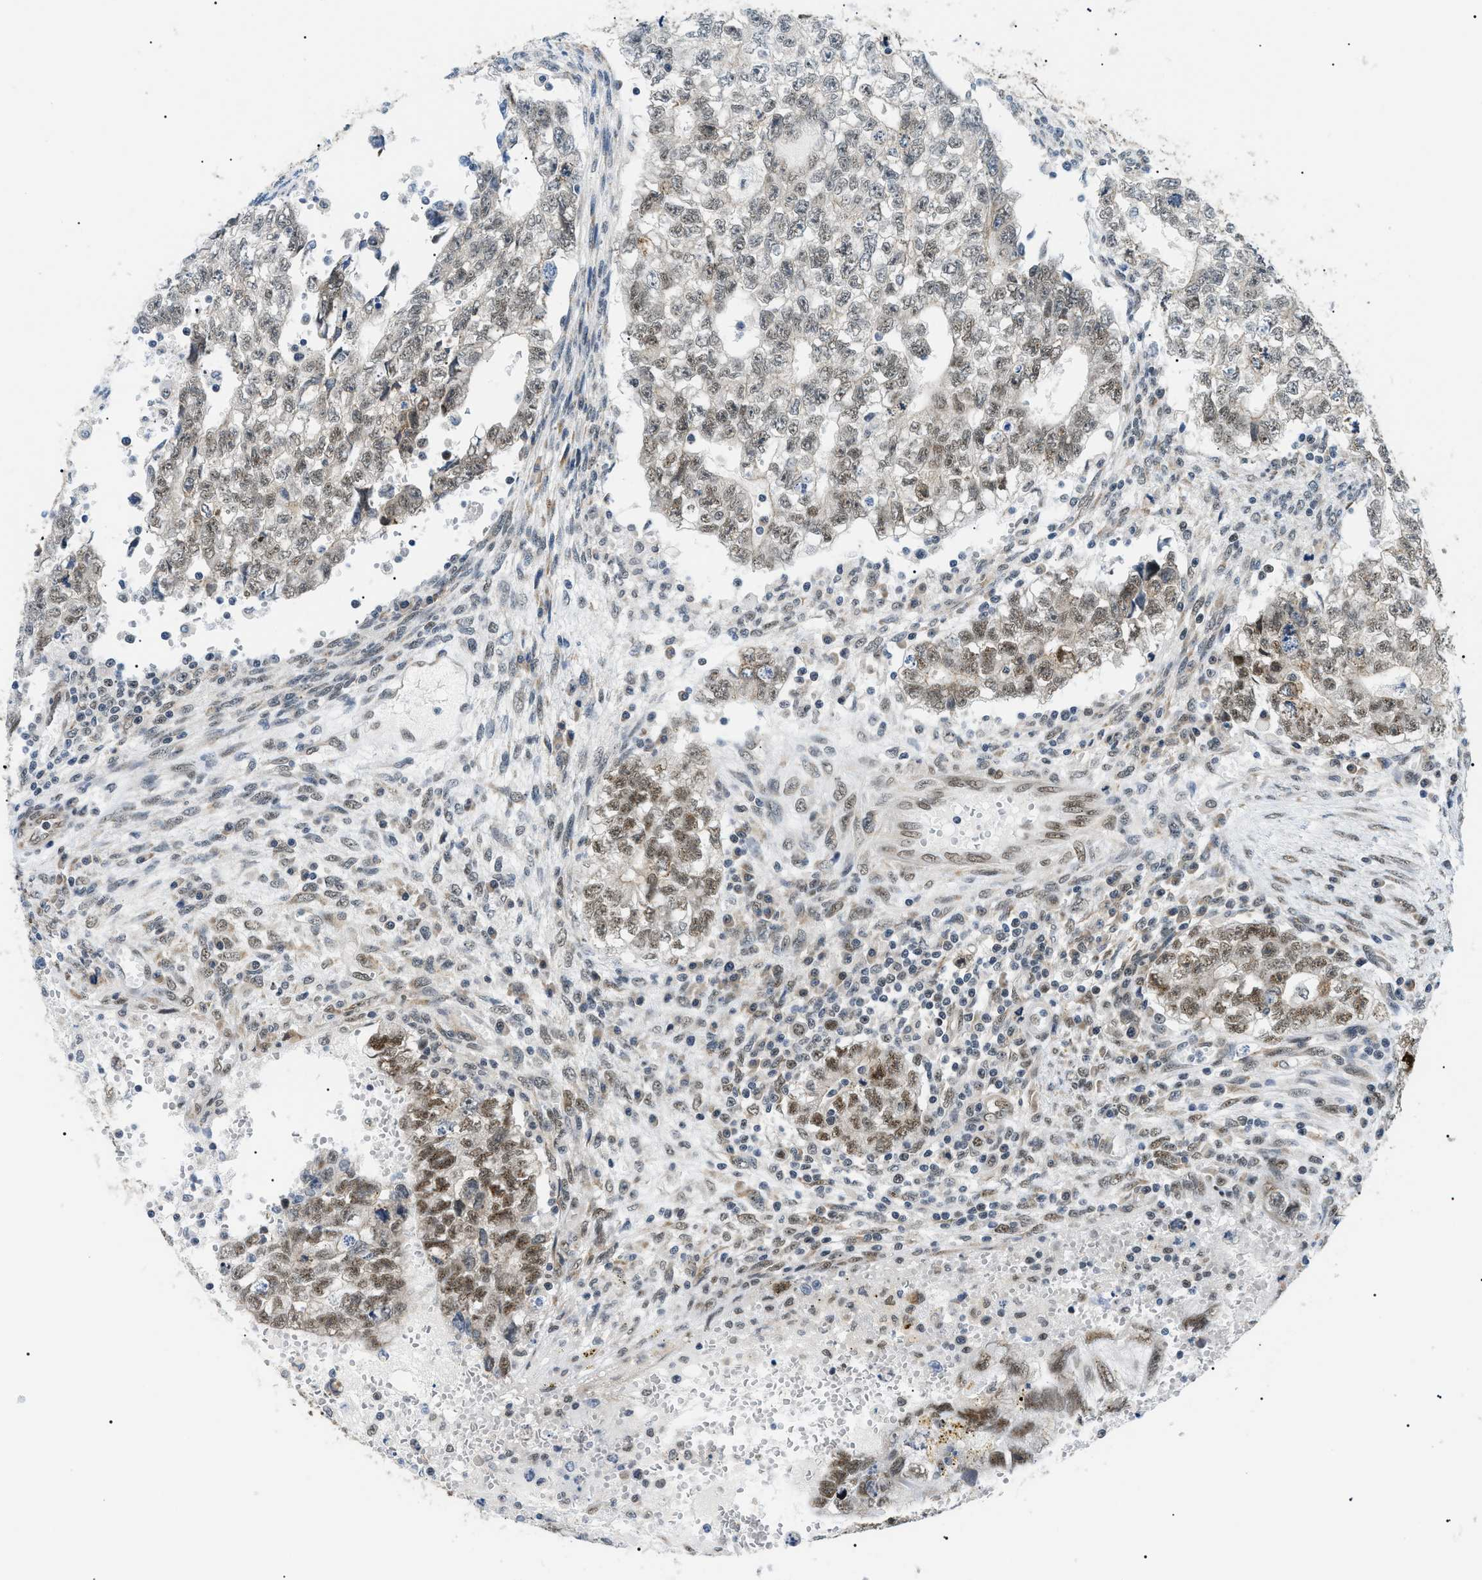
{"staining": {"intensity": "moderate", "quantity": "25%-75%", "location": "nuclear"}, "tissue": "testis cancer", "cell_type": "Tumor cells", "image_type": "cancer", "snomed": [{"axis": "morphology", "description": "Seminoma, NOS"}, {"axis": "morphology", "description": "Carcinoma, Embryonal, NOS"}, {"axis": "topography", "description": "Testis"}], "caption": "The image demonstrates a brown stain indicating the presence of a protein in the nuclear of tumor cells in testis cancer (embryonal carcinoma).", "gene": "CWC25", "patient": {"sex": "male", "age": 38}}